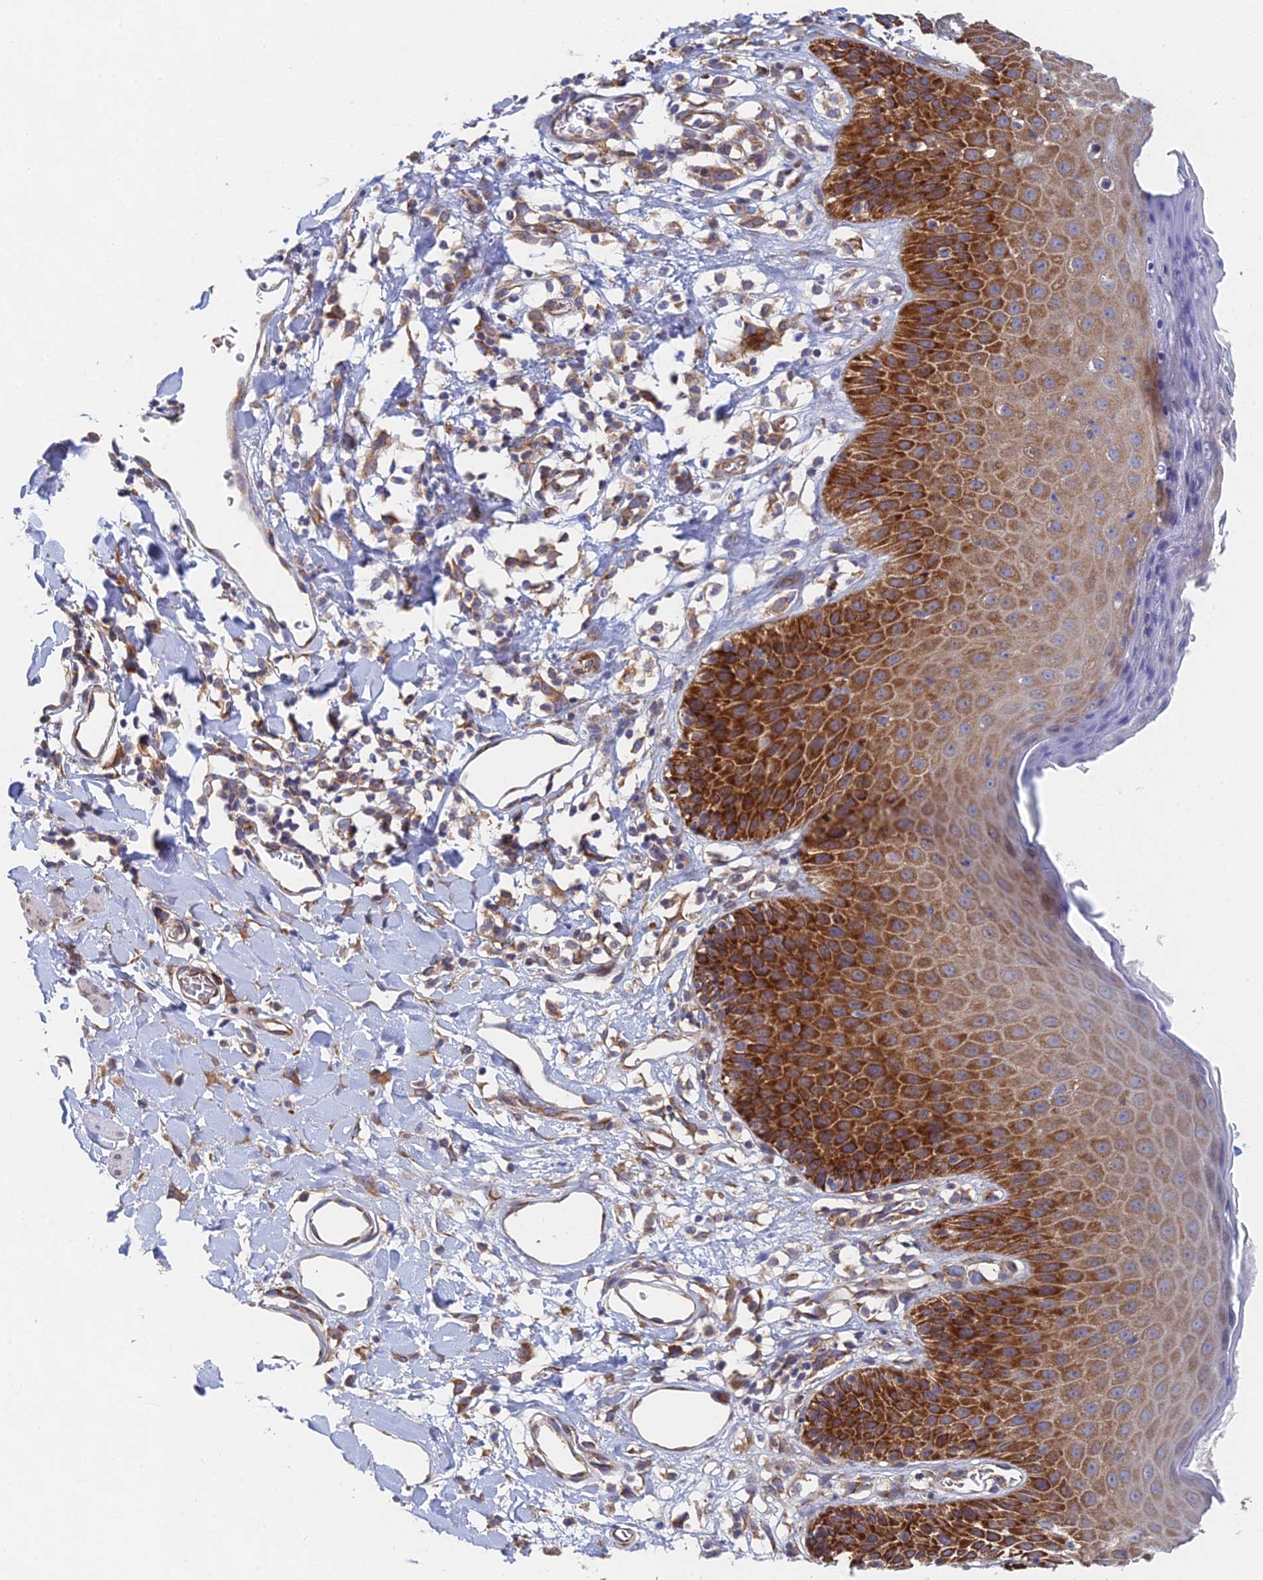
{"staining": {"intensity": "strong", "quantity": "25%-75%", "location": "cytoplasmic/membranous"}, "tissue": "skin", "cell_type": "Epidermal cells", "image_type": "normal", "snomed": [{"axis": "morphology", "description": "Normal tissue, NOS"}, {"axis": "topography", "description": "Vulva"}], "caption": "DAB immunohistochemical staining of unremarkable human skin displays strong cytoplasmic/membranous protein staining in approximately 25%-75% of epidermal cells. The protein is shown in brown color, while the nuclei are stained blue.", "gene": "ELOF1", "patient": {"sex": "female", "age": 68}}